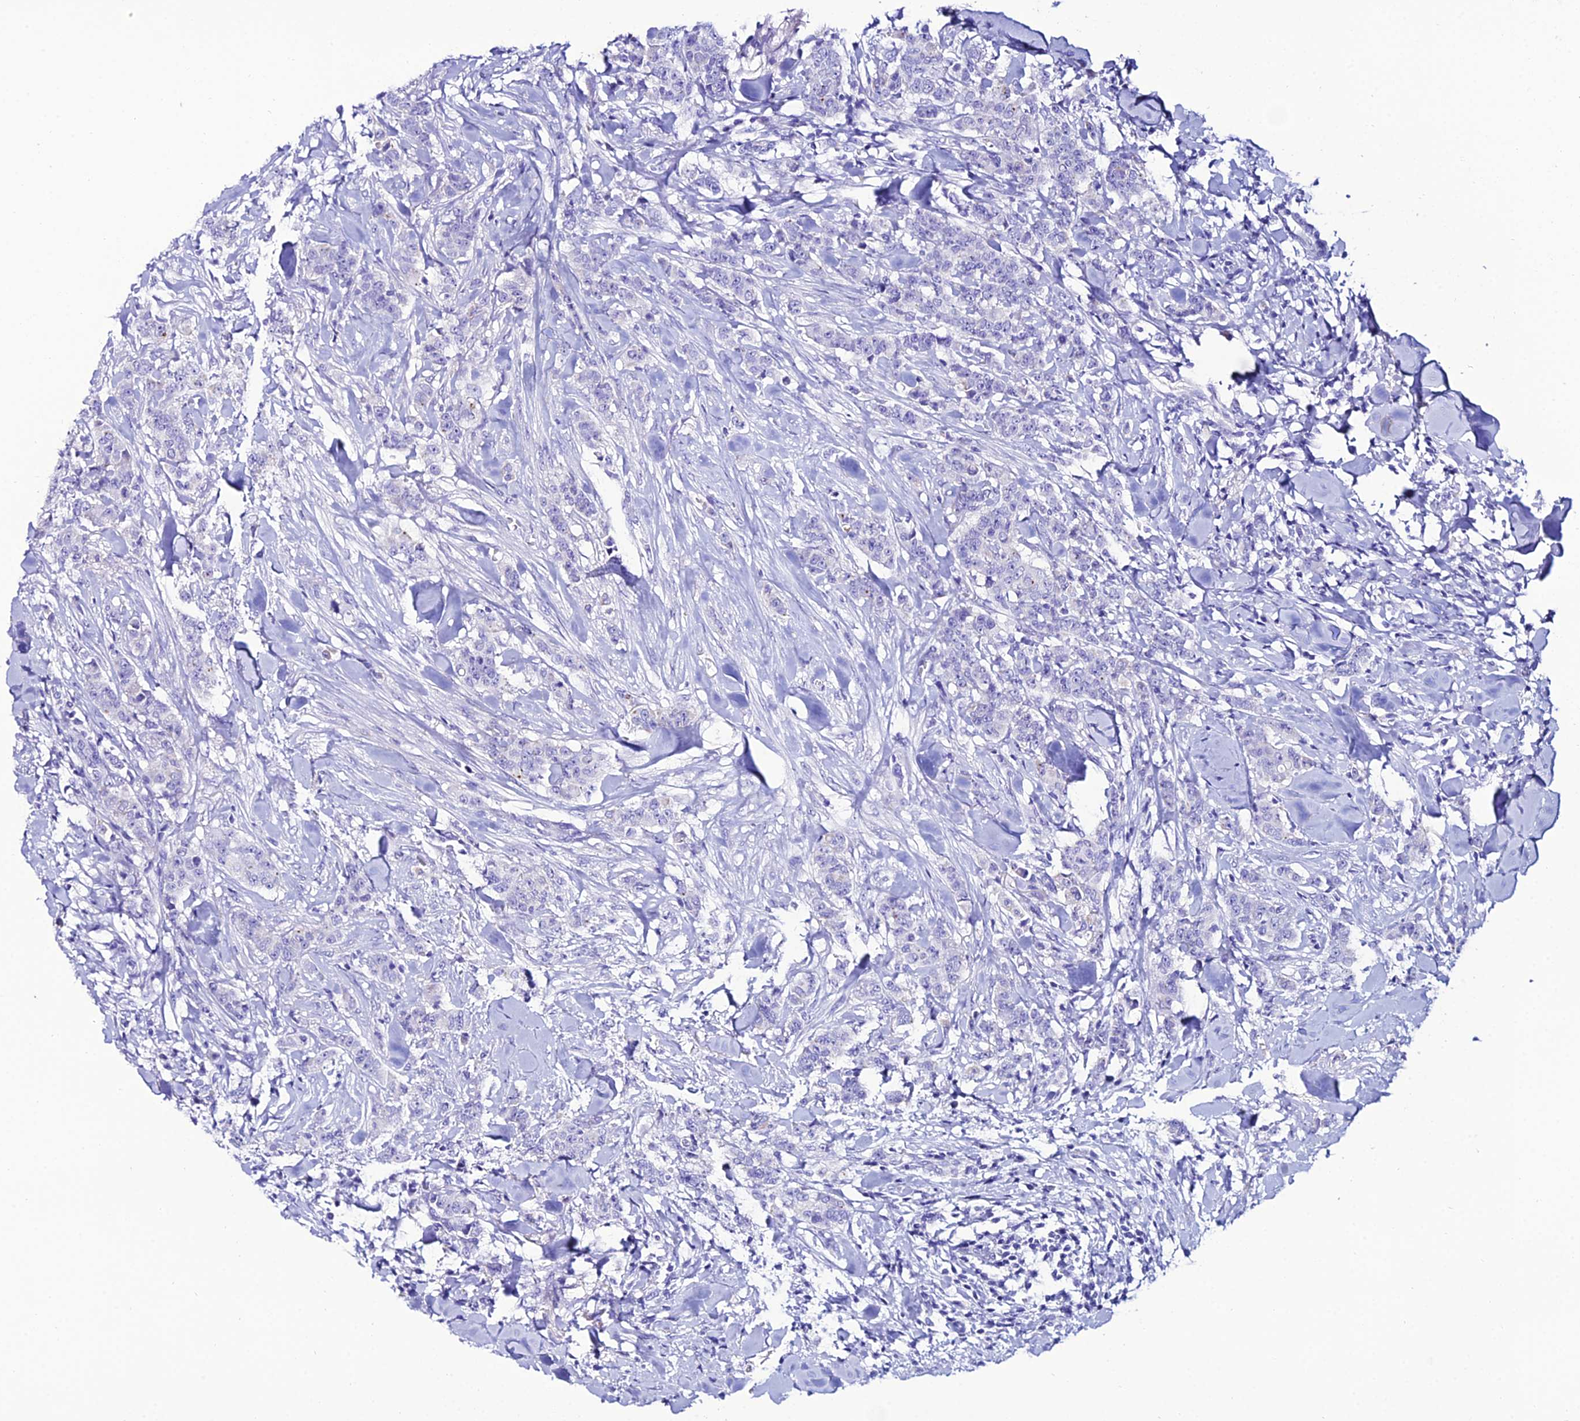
{"staining": {"intensity": "negative", "quantity": "none", "location": "none"}, "tissue": "breast cancer", "cell_type": "Tumor cells", "image_type": "cancer", "snomed": [{"axis": "morphology", "description": "Duct carcinoma"}, {"axis": "topography", "description": "Breast"}], "caption": "Immunohistochemistry (IHC) micrograph of human breast cancer (invasive ductal carcinoma) stained for a protein (brown), which demonstrates no positivity in tumor cells. (DAB immunohistochemistry, high magnification).", "gene": "OR4D5", "patient": {"sex": "female", "age": 40}}